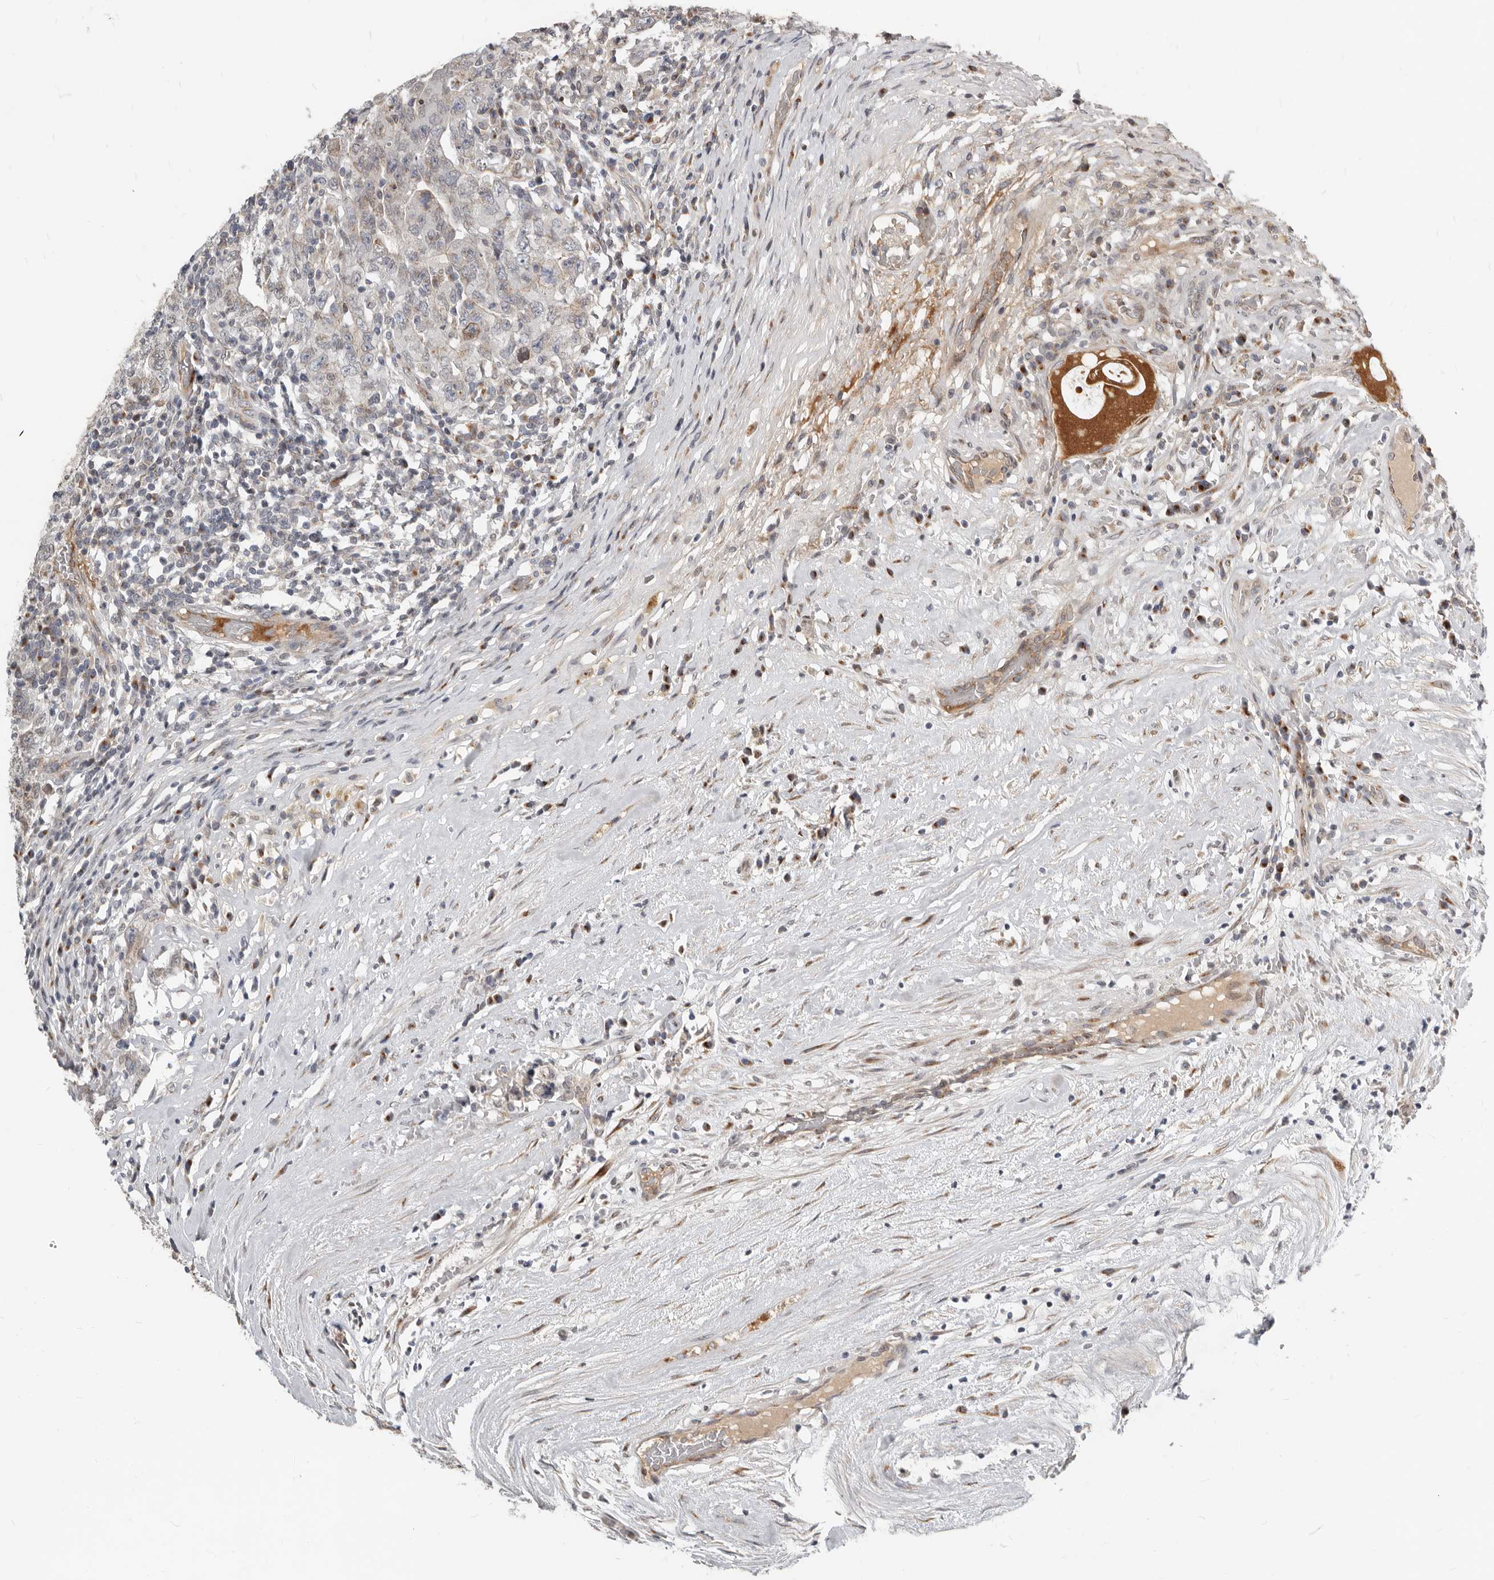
{"staining": {"intensity": "negative", "quantity": "none", "location": "none"}, "tissue": "testis cancer", "cell_type": "Tumor cells", "image_type": "cancer", "snomed": [{"axis": "morphology", "description": "Carcinoma, Embryonal, NOS"}, {"axis": "topography", "description": "Testis"}], "caption": "Human embryonal carcinoma (testis) stained for a protein using immunohistochemistry demonstrates no positivity in tumor cells.", "gene": "NPY4R", "patient": {"sex": "male", "age": 26}}